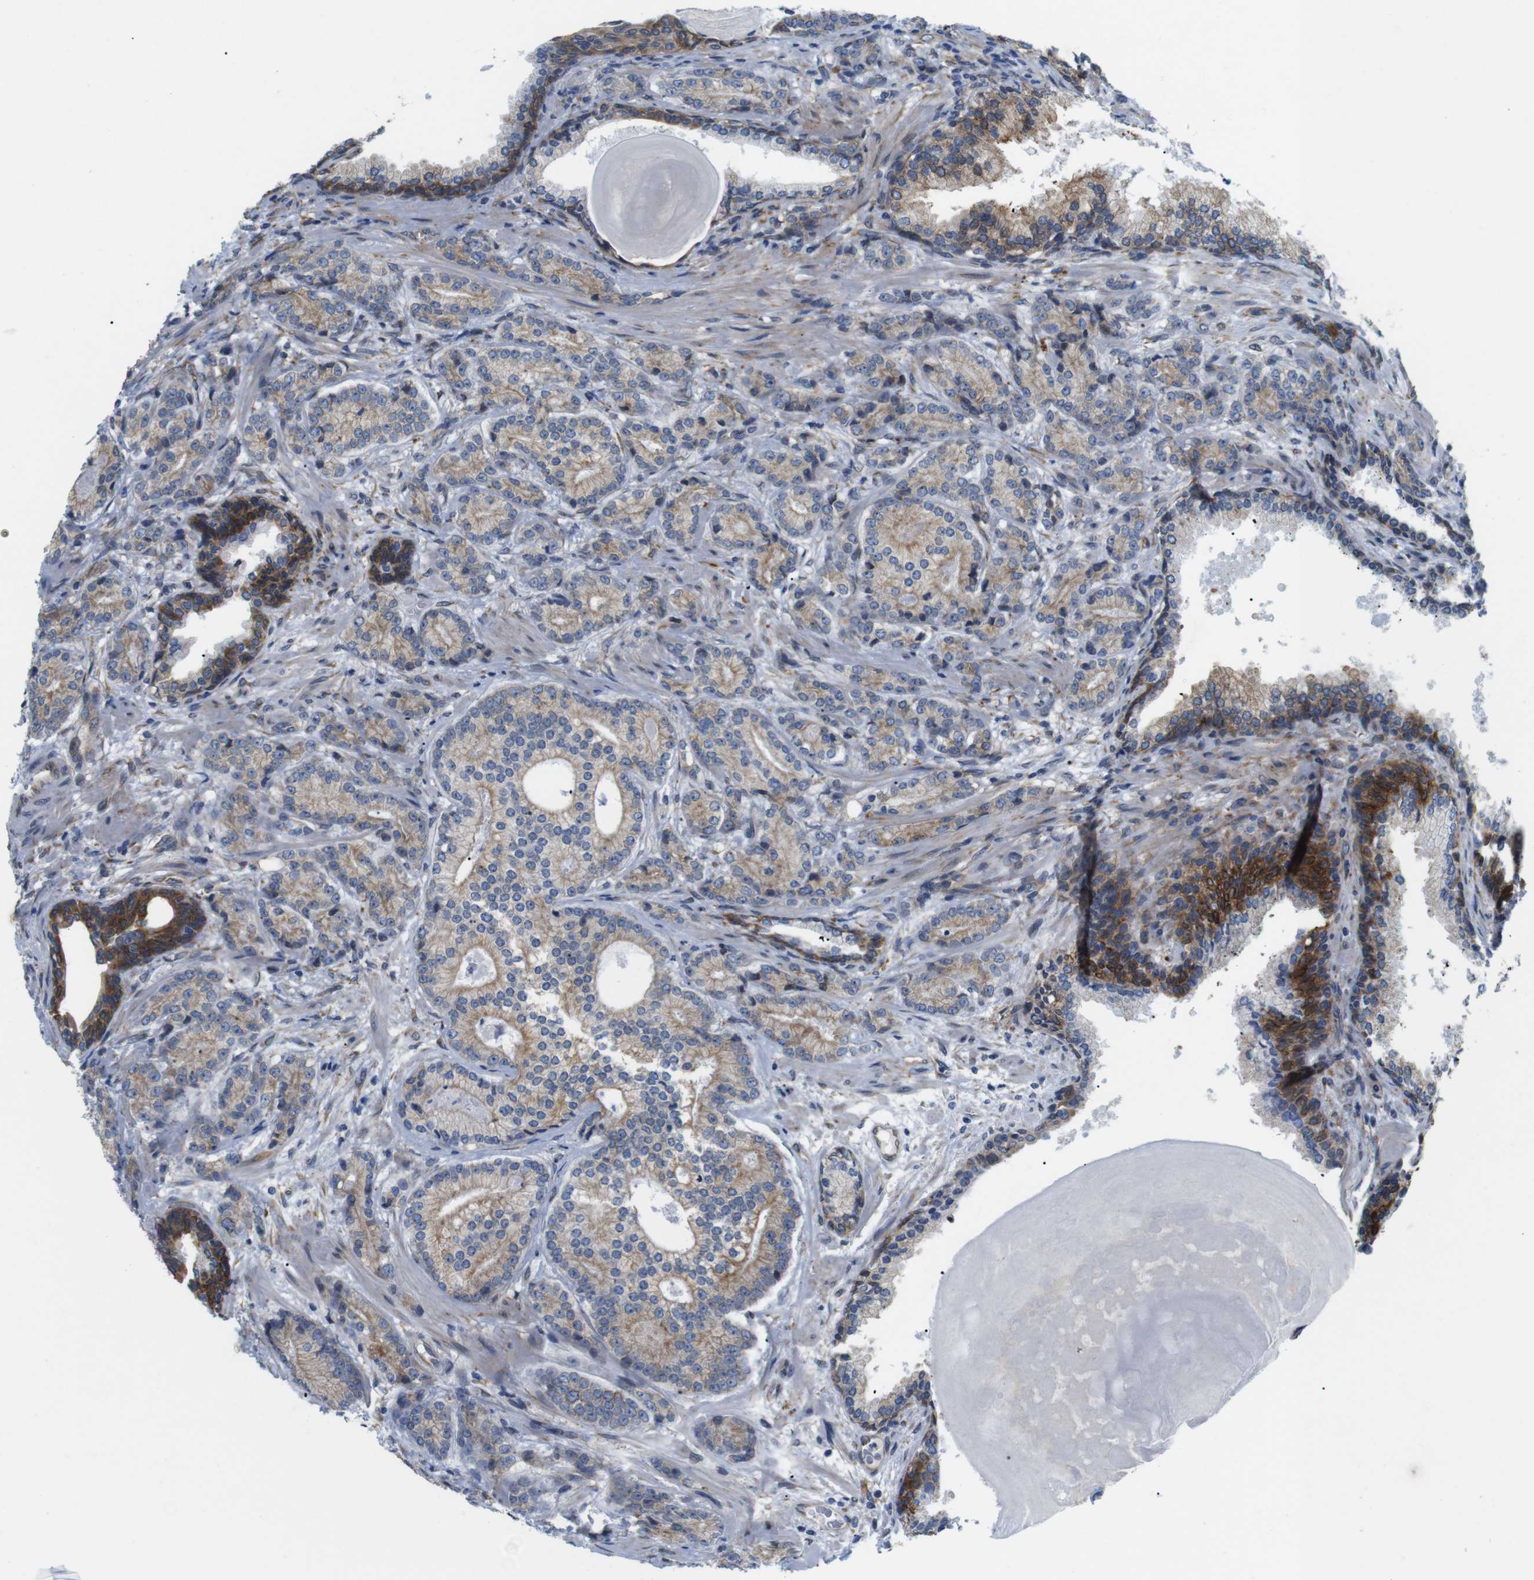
{"staining": {"intensity": "moderate", "quantity": ">75%", "location": "cytoplasmic/membranous"}, "tissue": "prostate cancer", "cell_type": "Tumor cells", "image_type": "cancer", "snomed": [{"axis": "morphology", "description": "Adenocarcinoma, High grade"}, {"axis": "topography", "description": "Prostate"}], "caption": "Prostate cancer (high-grade adenocarcinoma) stained with immunohistochemistry demonstrates moderate cytoplasmic/membranous expression in about >75% of tumor cells.", "gene": "HACD3", "patient": {"sex": "male", "age": 61}}